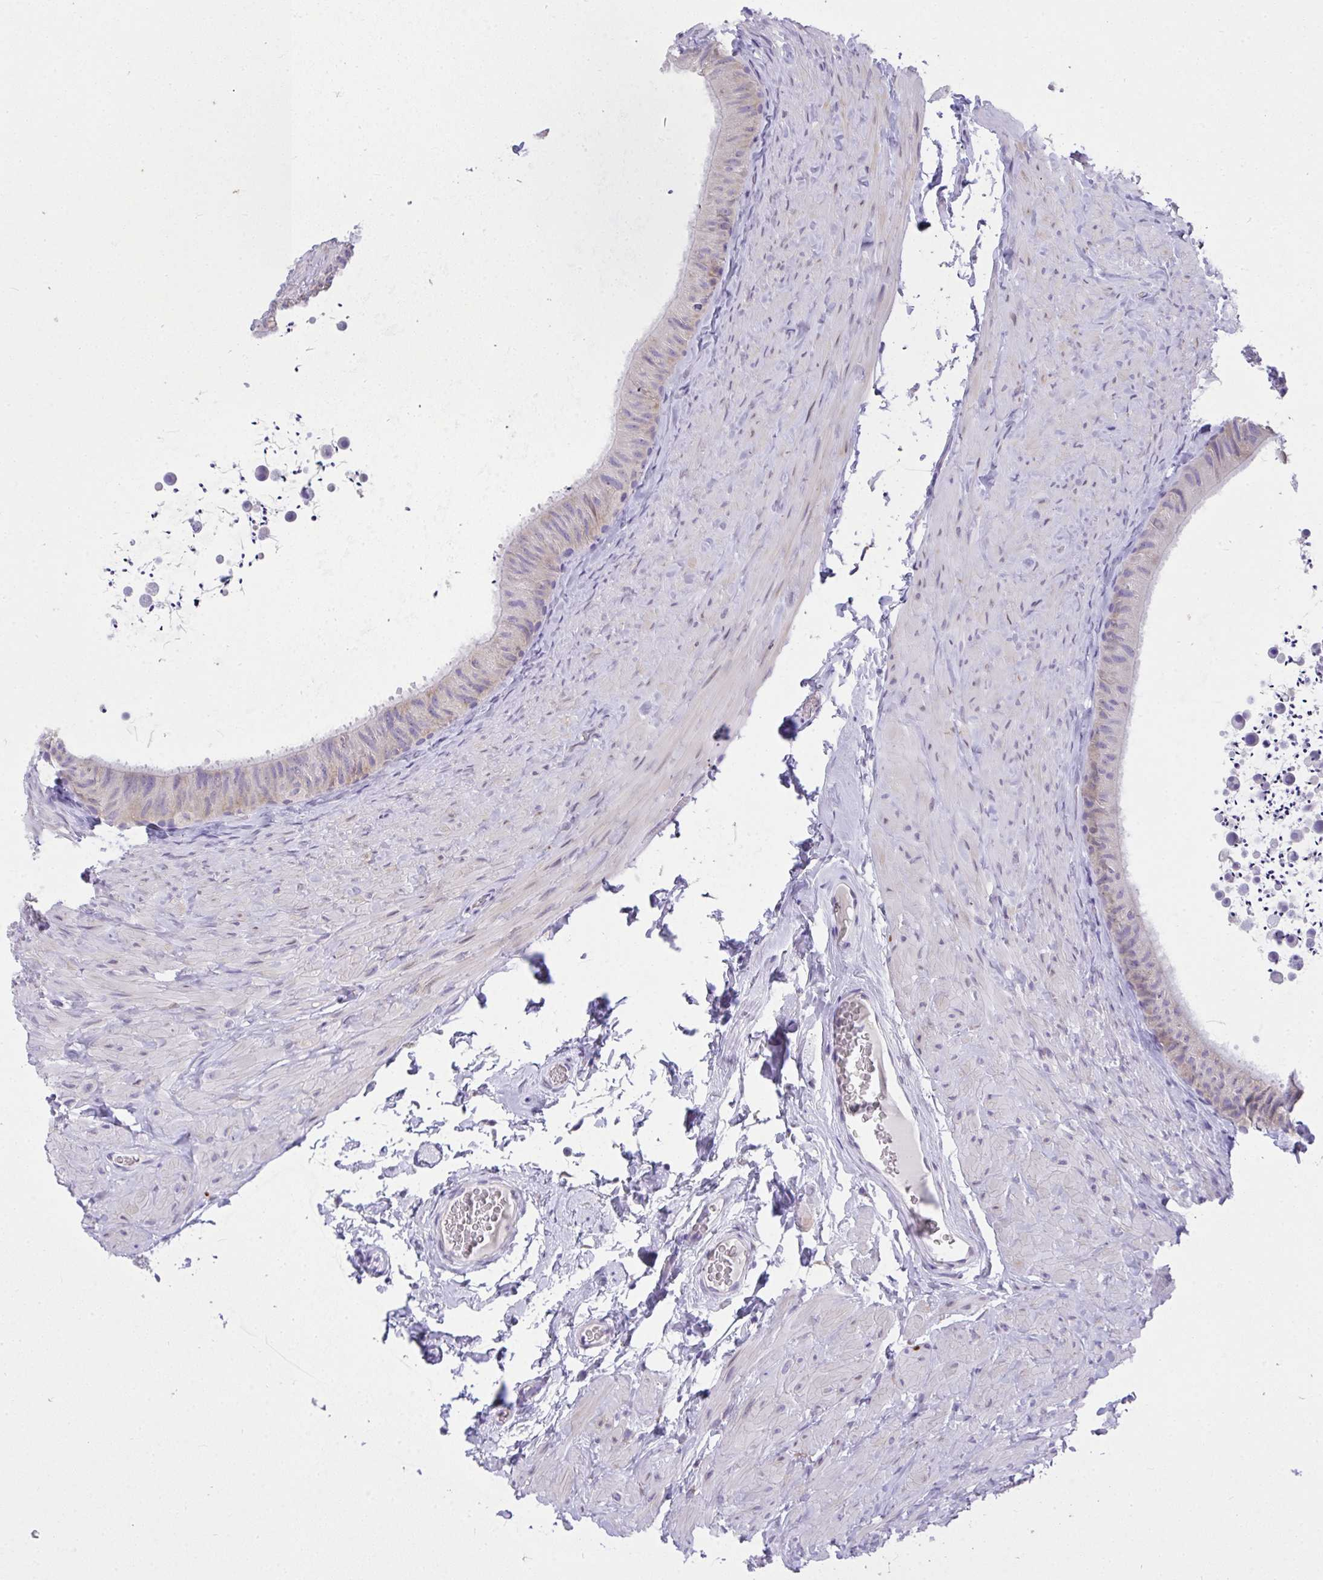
{"staining": {"intensity": "weak", "quantity": "<25%", "location": "cytoplasmic/membranous"}, "tissue": "epididymis", "cell_type": "Glandular cells", "image_type": "normal", "snomed": [{"axis": "morphology", "description": "Normal tissue, NOS"}, {"axis": "topography", "description": "Epididymis, spermatic cord, NOS"}, {"axis": "topography", "description": "Epididymis"}], "caption": "The immunohistochemistry image has no significant staining in glandular cells of epididymis.", "gene": "ADRA2C", "patient": {"sex": "male", "age": 31}}